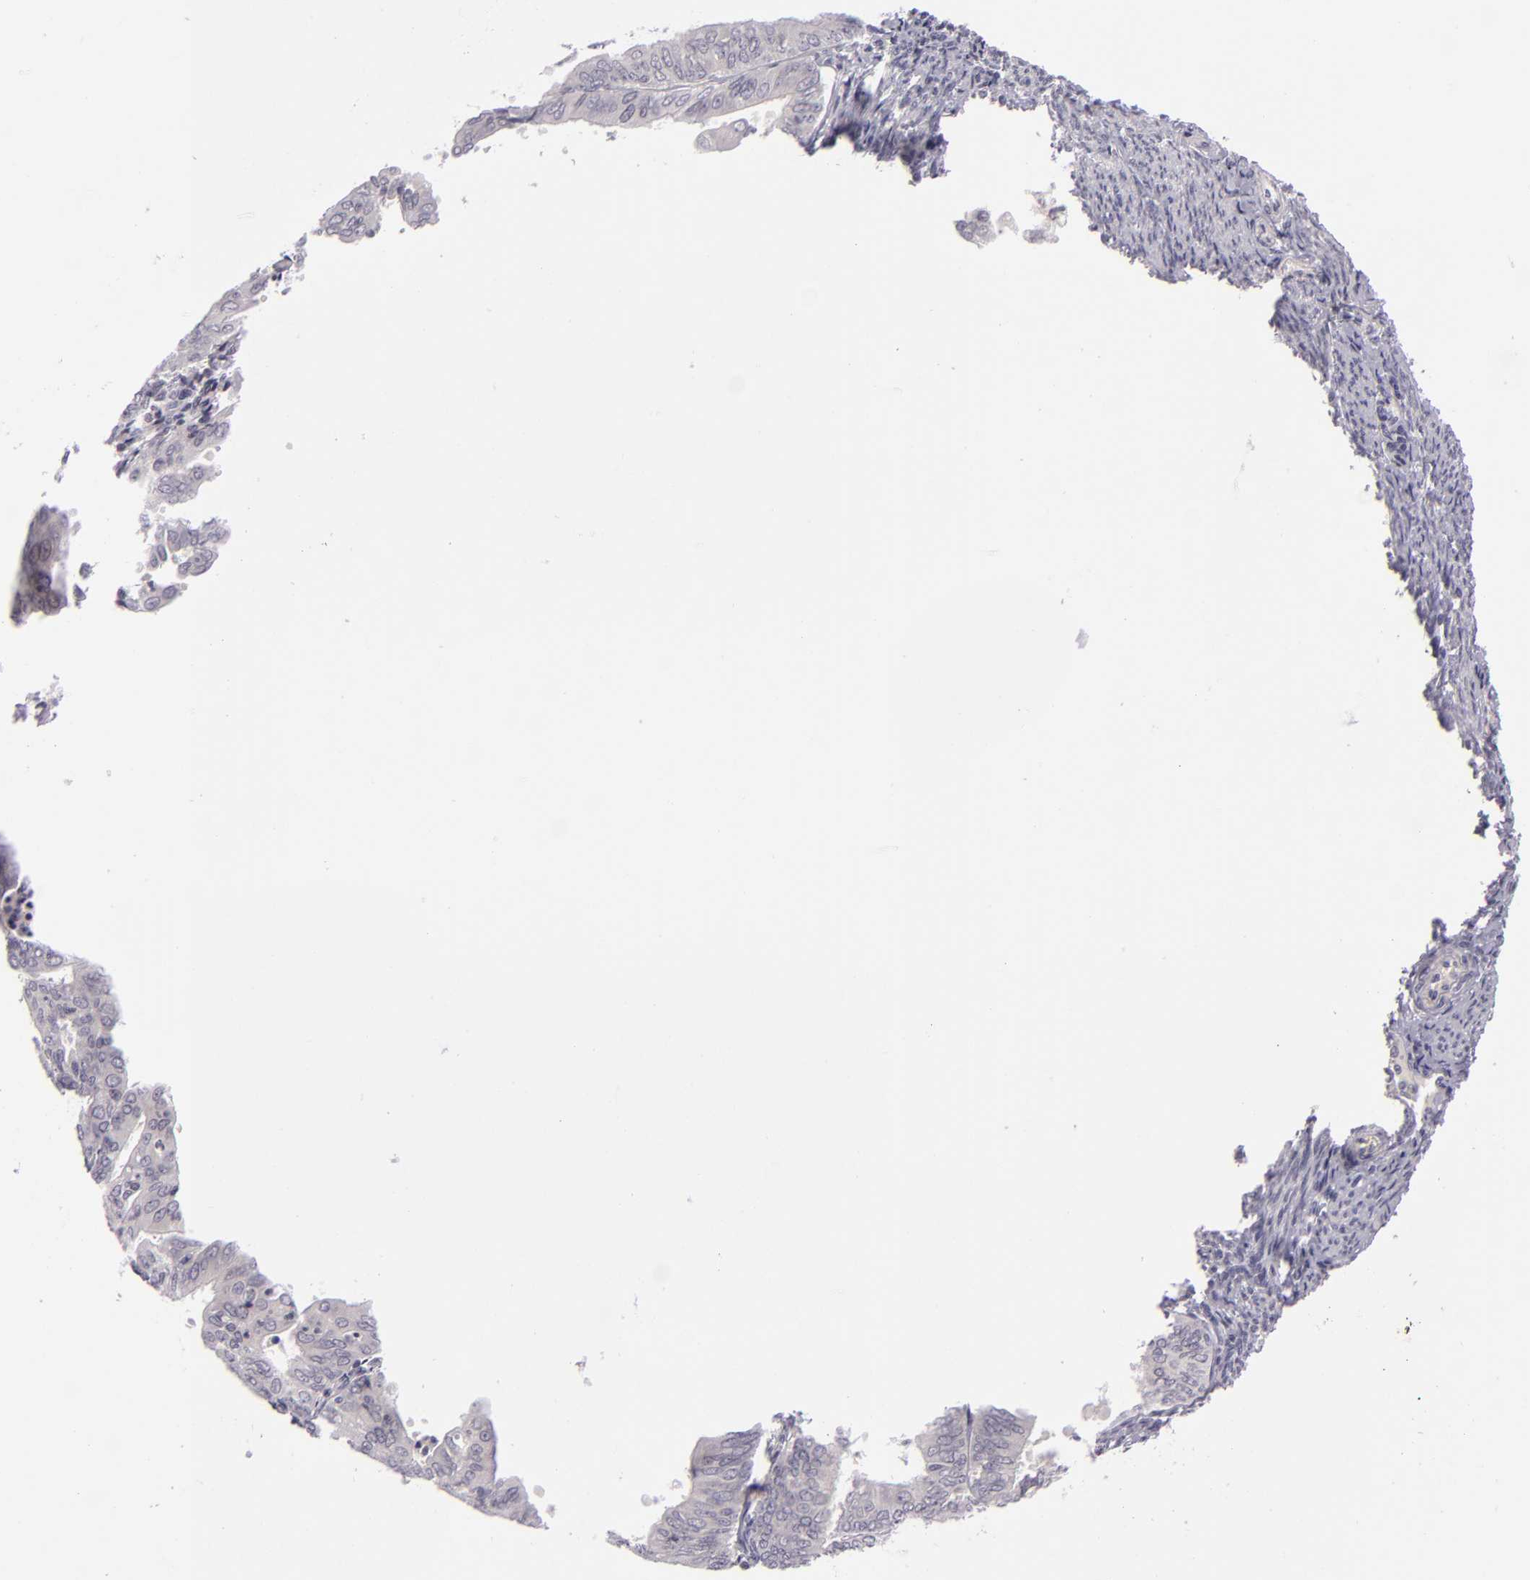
{"staining": {"intensity": "negative", "quantity": "none", "location": "none"}, "tissue": "endometrial cancer", "cell_type": "Tumor cells", "image_type": "cancer", "snomed": [{"axis": "morphology", "description": "Adenocarcinoma, NOS"}, {"axis": "topography", "description": "Endometrium"}], "caption": "This is an immunohistochemistry photomicrograph of adenocarcinoma (endometrial). There is no positivity in tumor cells.", "gene": "DAG1", "patient": {"sex": "female", "age": 79}}